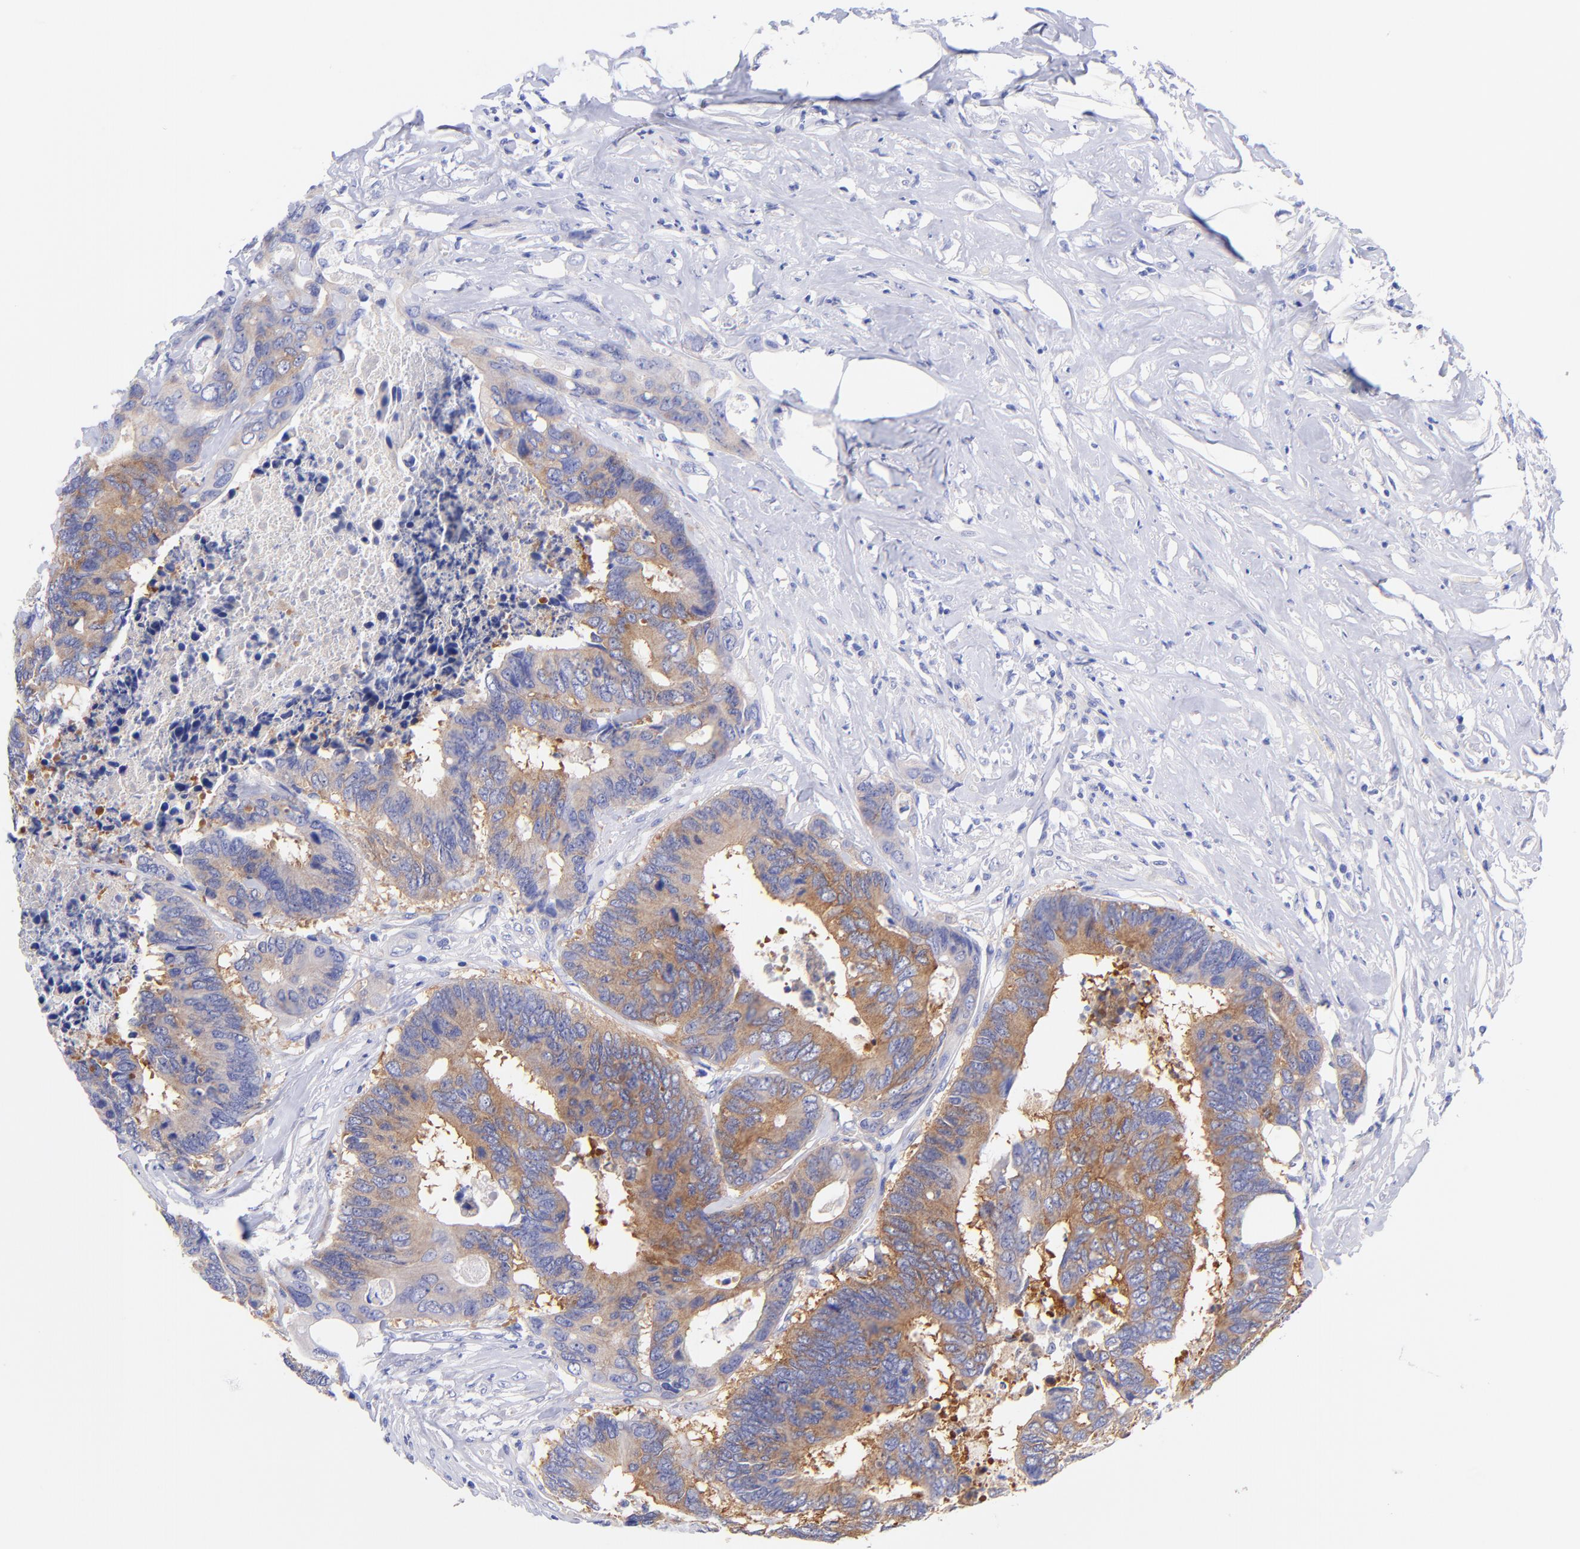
{"staining": {"intensity": "strong", "quantity": ">75%", "location": "cytoplasmic/membranous"}, "tissue": "colorectal cancer", "cell_type": "Tumor cells", "image_type": "cancer", "snomed": [{"axis": "morphology", "description": "Adenocarcinoma, NOS"}, {"axis": "topography", "description": "Rectum"}], "caption": "Colorectal cancer (adenocarcinoma) tissue shows strong cytoplasmic/membranous expression in about >75% of tumor cells", "gene": "GPHN", "patient": {"sex": "male", "age": 55}}